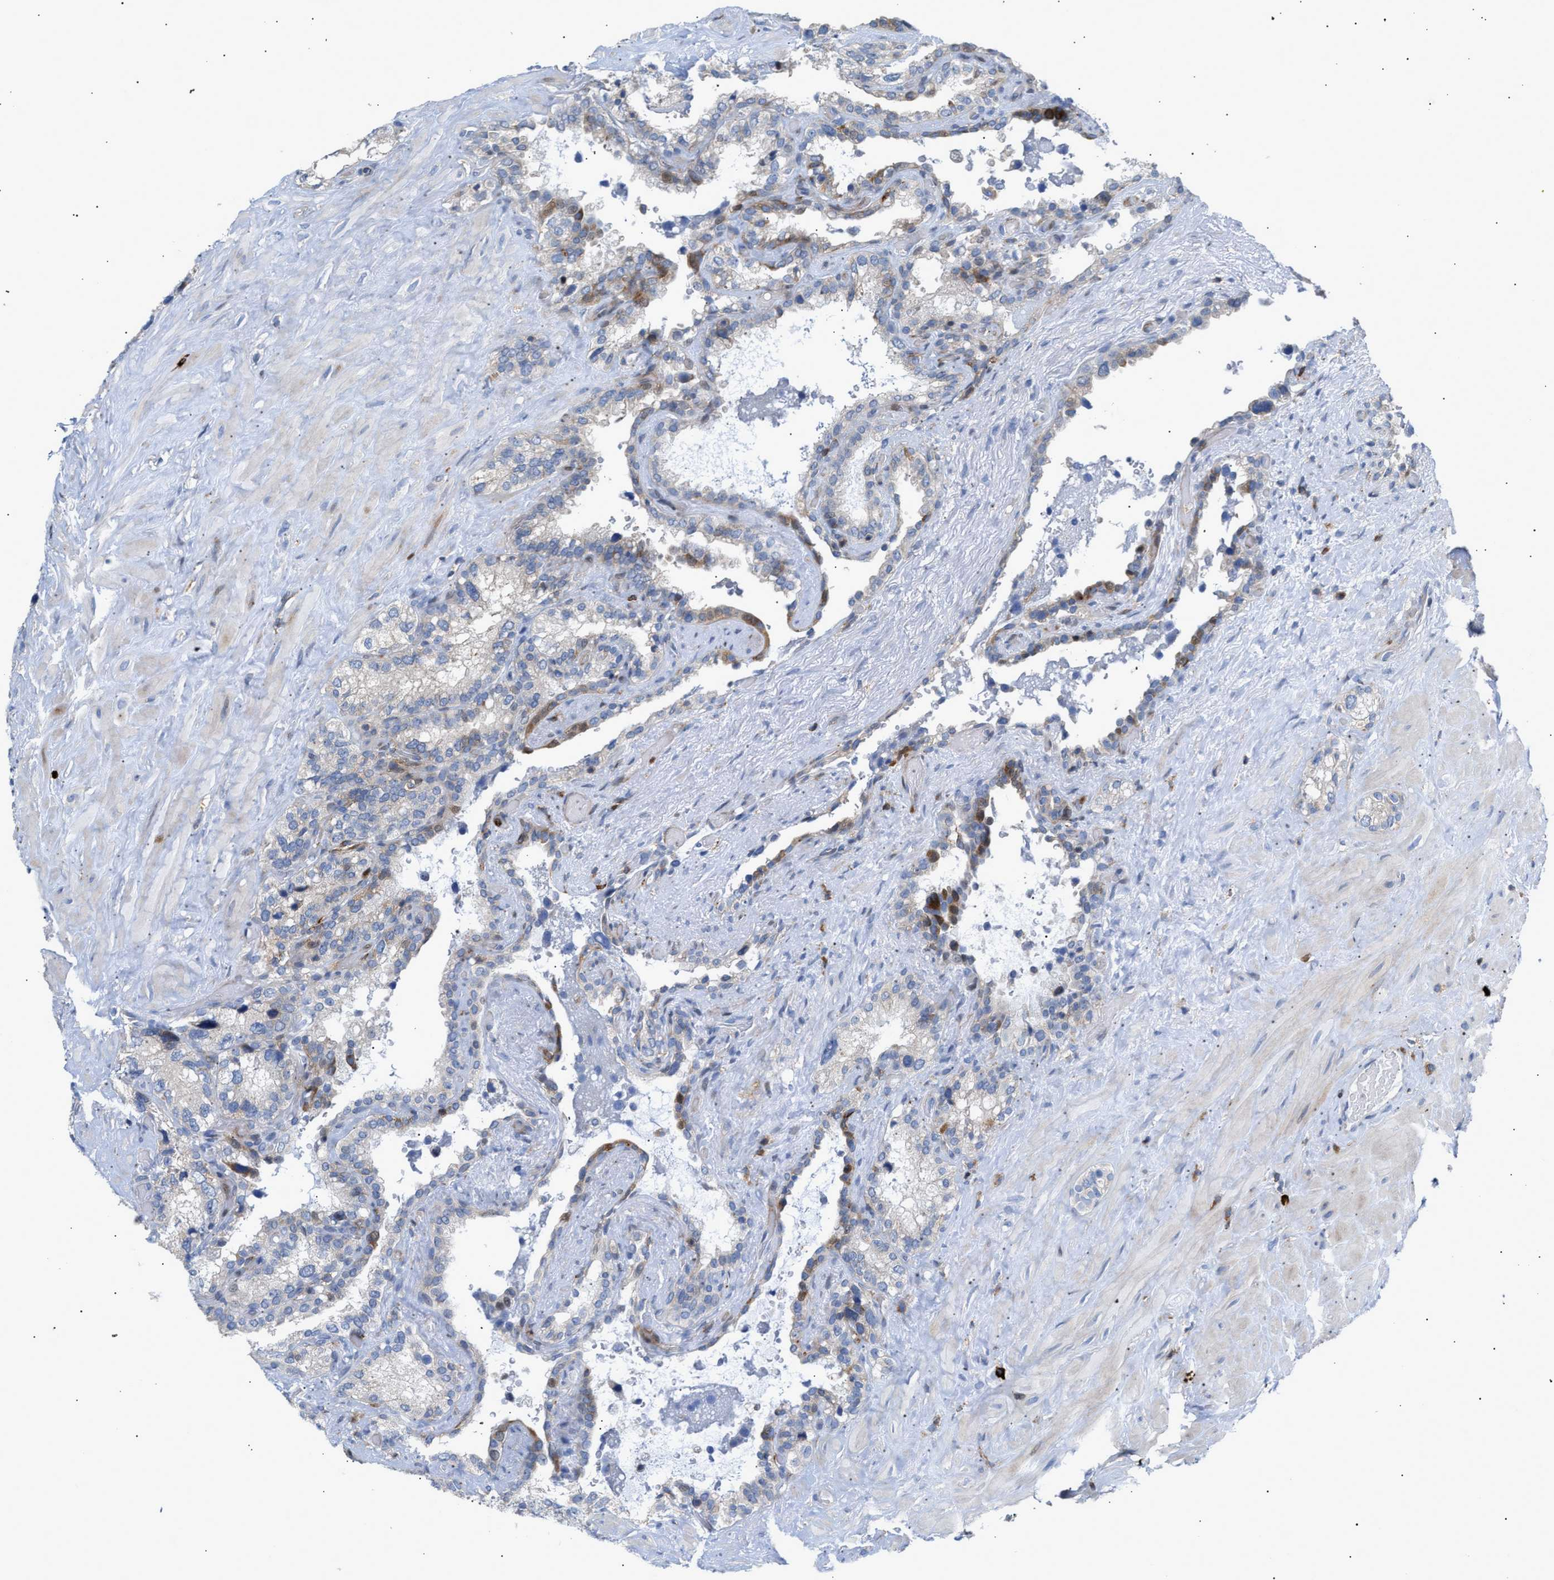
{"staining": {"intensity": "moderate", "quantity": "<25%", "location": "cytoplasmic/membranous"}, "tissue": "seminal vesicle", "cell_type": "Glandular cells", "image_type": "normal", "snomed": [{"axis": "morphology", "description": "Normal tissue, NOS"}, {"axis": "topography", "description": "Seminal veicle"}], "caption": "This histopathology image shows benign seminal vesicle stained with immunohistochemistry to label a protein in brown. The cytoplasmic/membranous of glandular cells show moderate positivity for the protein. Nuclei are counter-stained blue.", "gene": "ATP9A", "patient": {"sex": "male", "age": 68}}